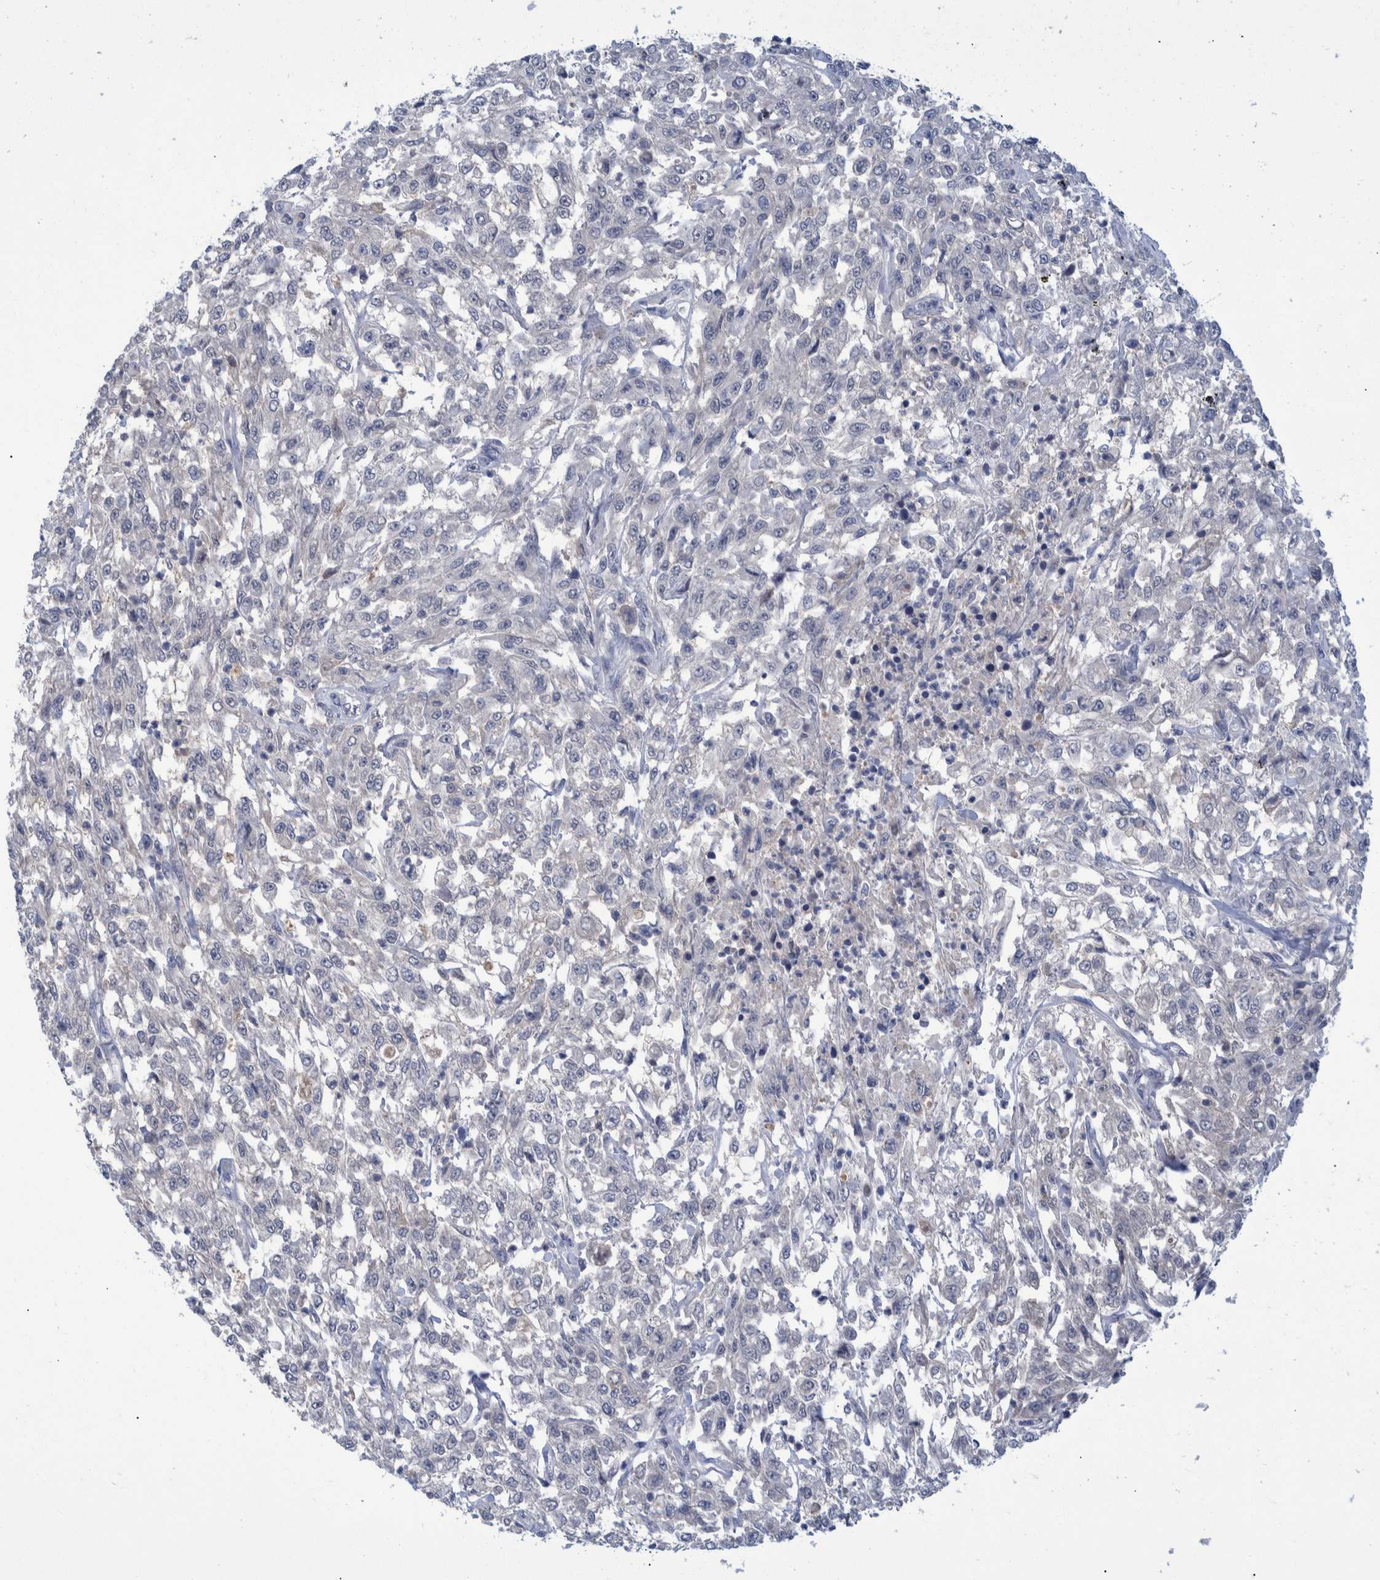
{"staining": {"intensity": "negative", "quantity": "none", "location": "none"}, "tissue": "urothelial cancer", "cell_type": "Tumor cells", "image_type": "cancer", "snomed": [{"axis": "morphology", "description": "Urothelial carcinoma, High grade"}, {"axis": "topography", "description": "Urinary bladder"}], "caption": "High-grade urothelial carcinoma was stained to show a protein in brown. There is no significant expression in tumor cells.", "gene": "PCYT2", "patient": {"sex": "male", "age": 46}}